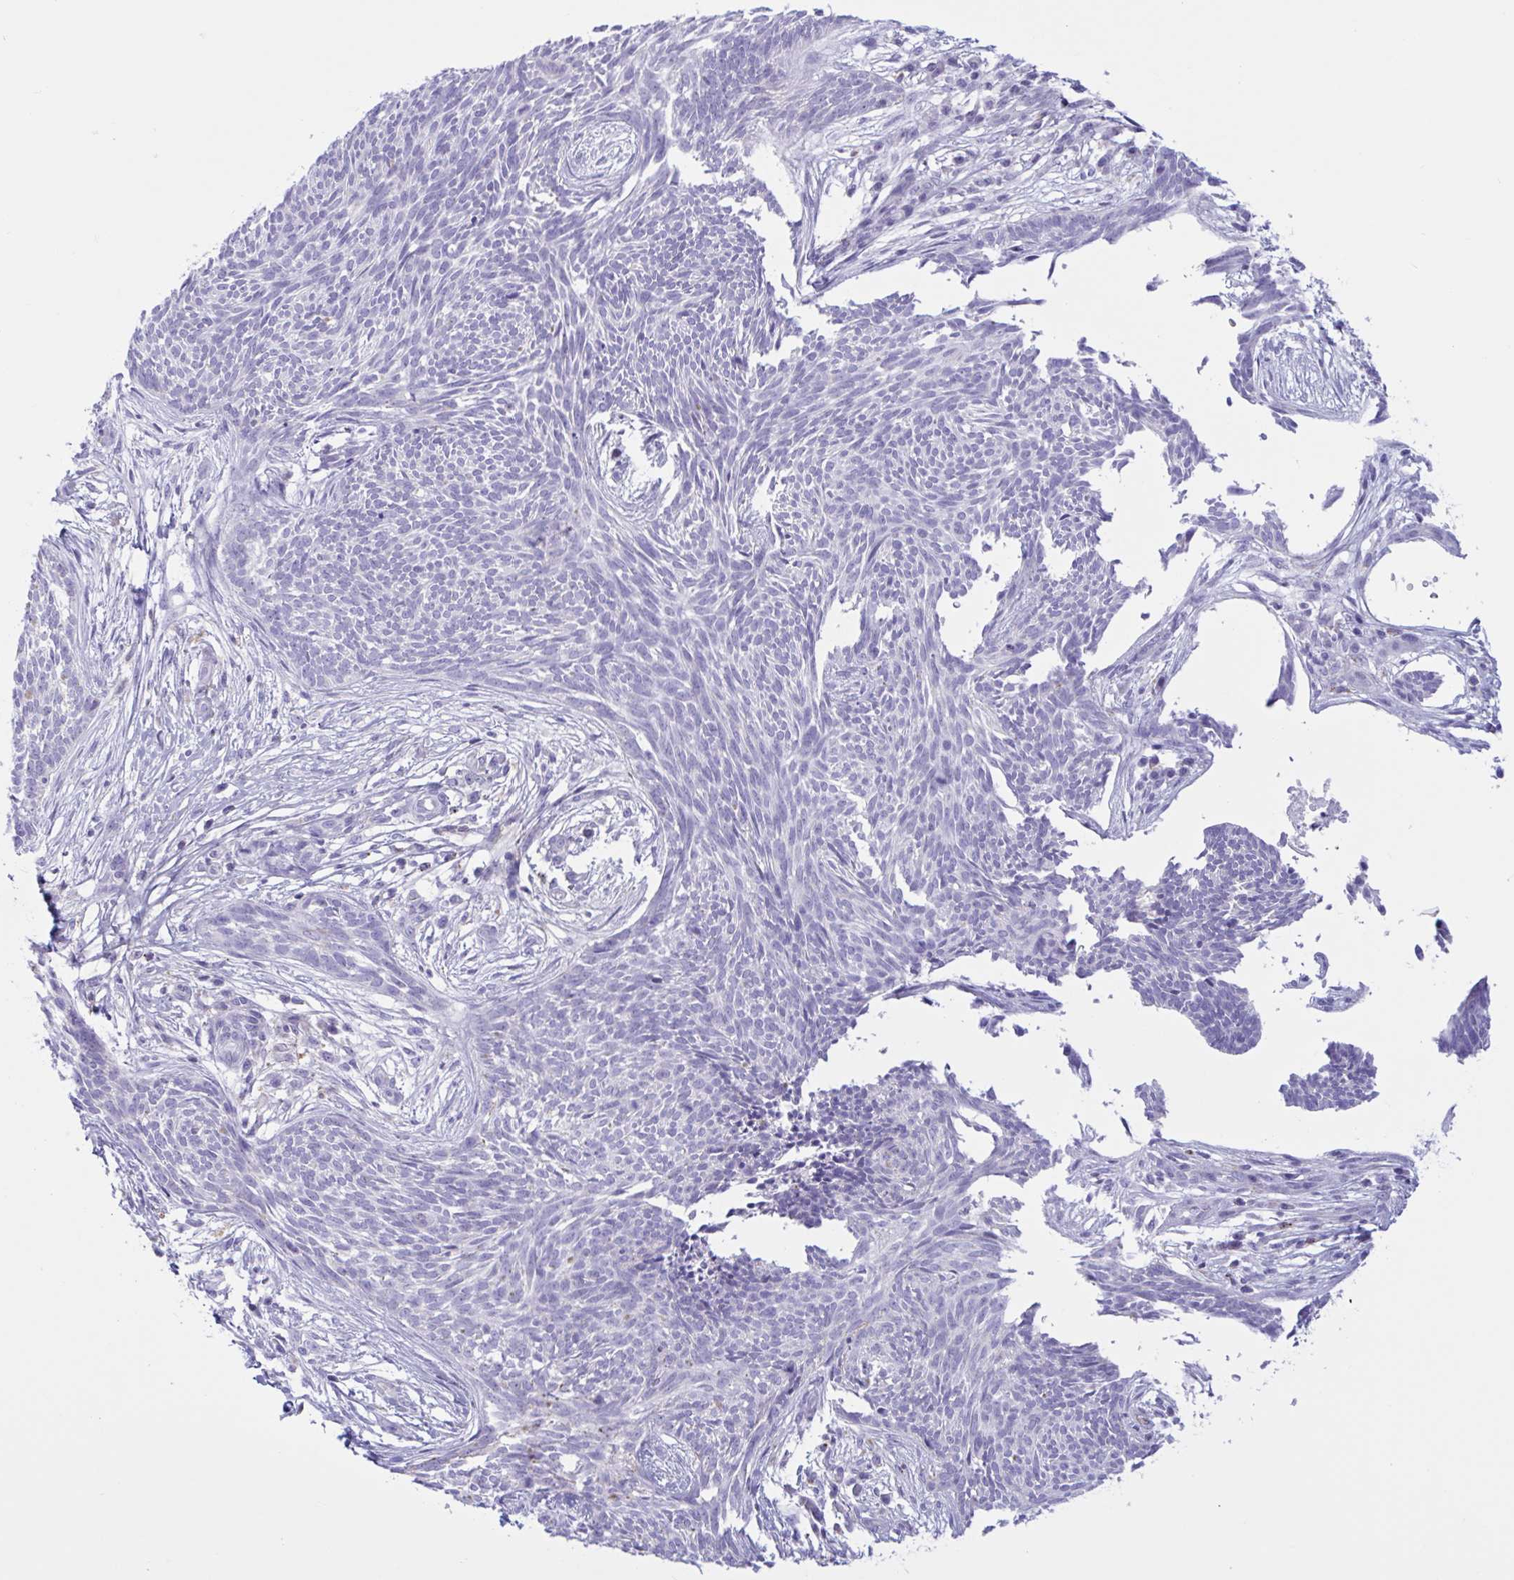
{"staining": {"intensity": "negative", "quantity": "none", "location": "none"}, "tissue": "skin cancer", "cell_type": "Tumor cells", "image_type": "cancer", "snomed": [{"axis": "morphology", "description": "Basal cell carcinoma"}, {"axis": "topography", "description": "Skin"}, {"axis": "topography", "description": "Skin, foot"}], "caption": "Tumor cells are negative for brown protein staining in basal cell carcinoma (skin).", "gene": "XCL1", "patient": {"sex": "female", "age": 86}}